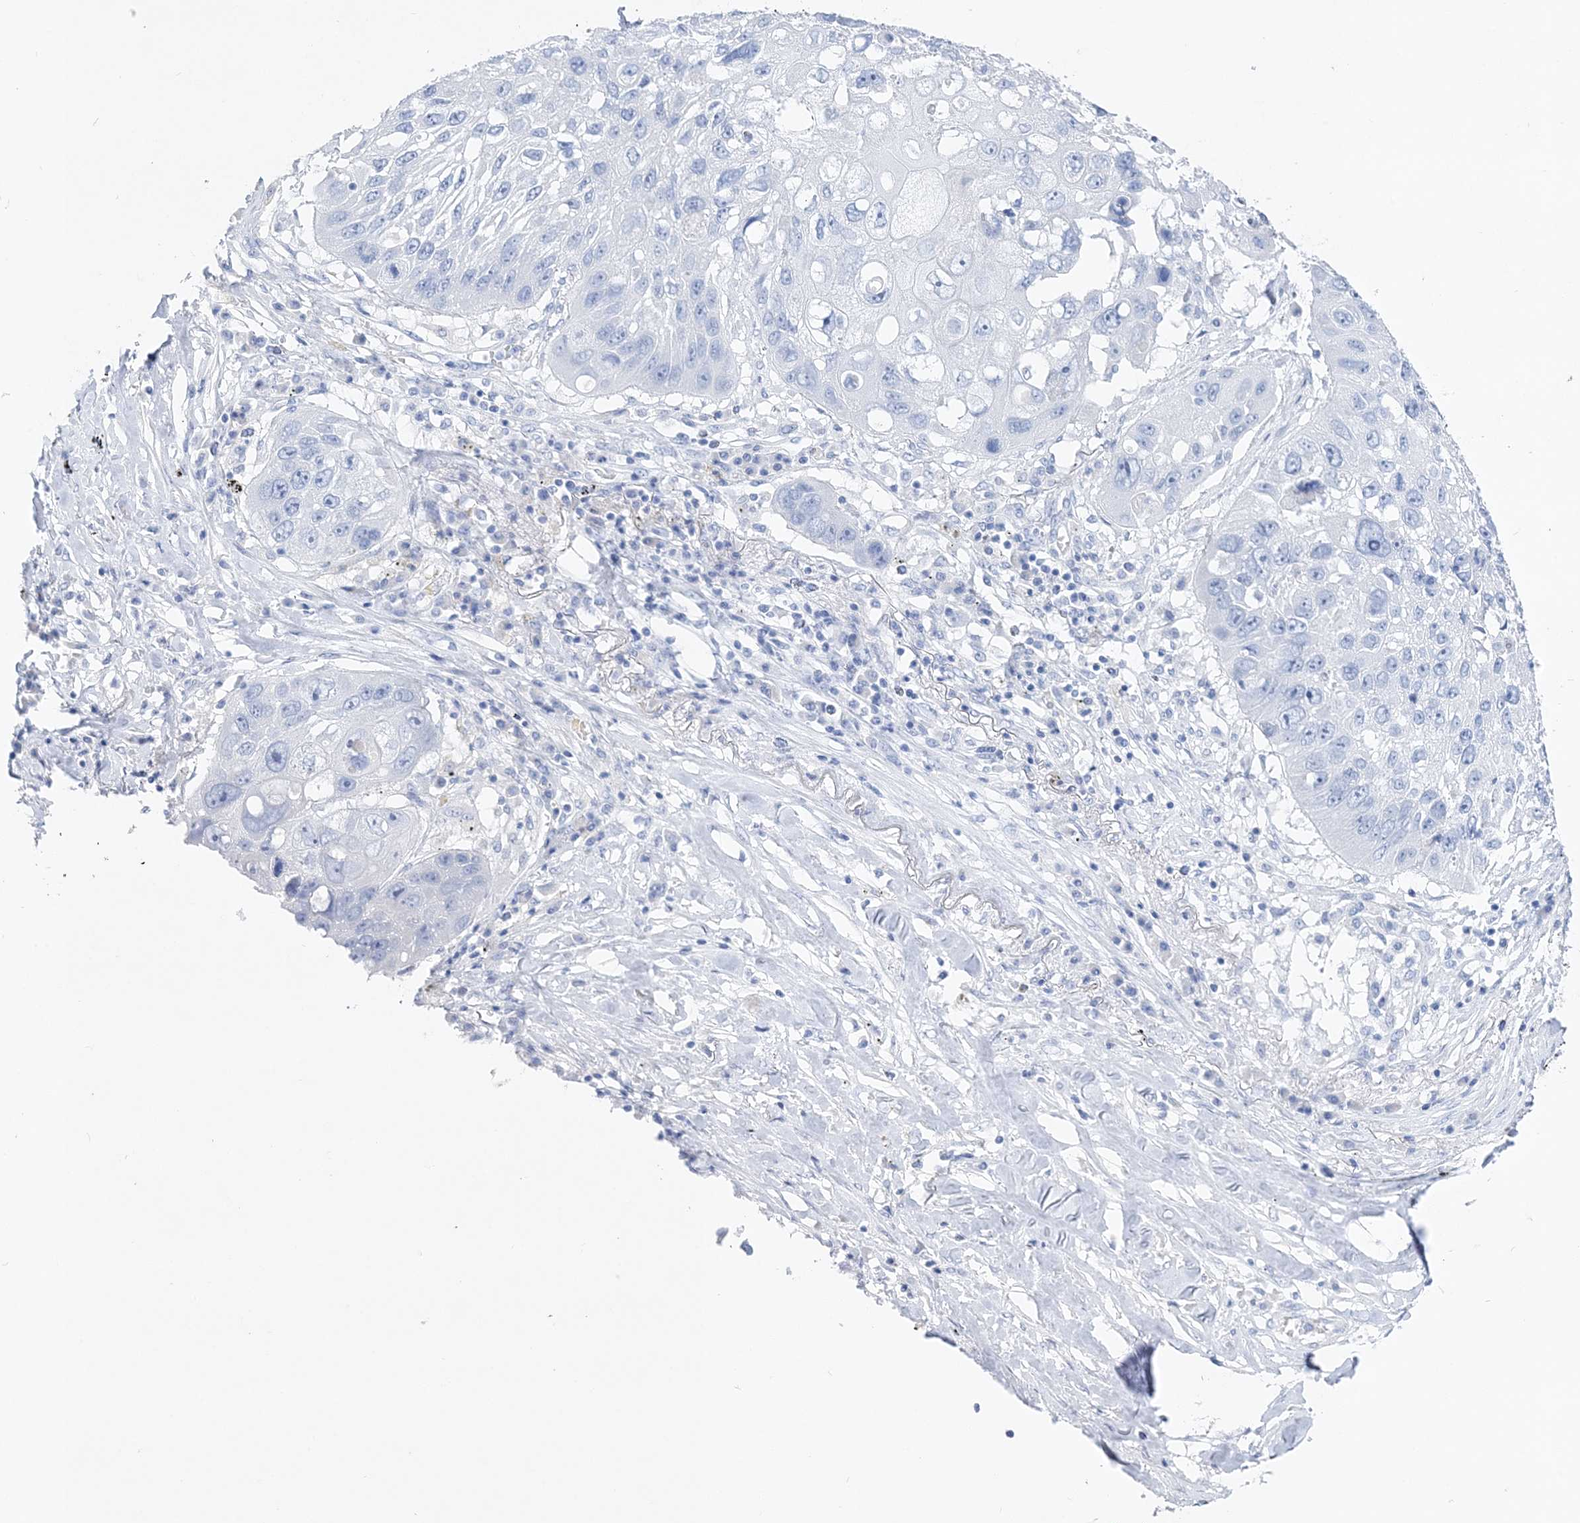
{"staining": {"intensity": "negative", "quantity": "none", "location": "none"}, "tissue": "lung cancer", "cell_type": "Tumor cells", "image_type": "cancer", "snomed": [{"axis": "morphology", "description": "Squamous cell carcinoma, NOS"}, {"axis": "topography", "description": "Lung"}], "caption": "The image displays no staining of tumor cells in lung cancer (squamous cell carcinoma). (Brightfield microscopy of DAB immunohistochemistry (IHC) at high magnification).", "gene": "TSPYL6", "patient": {"sex": "male", "age": 61}}